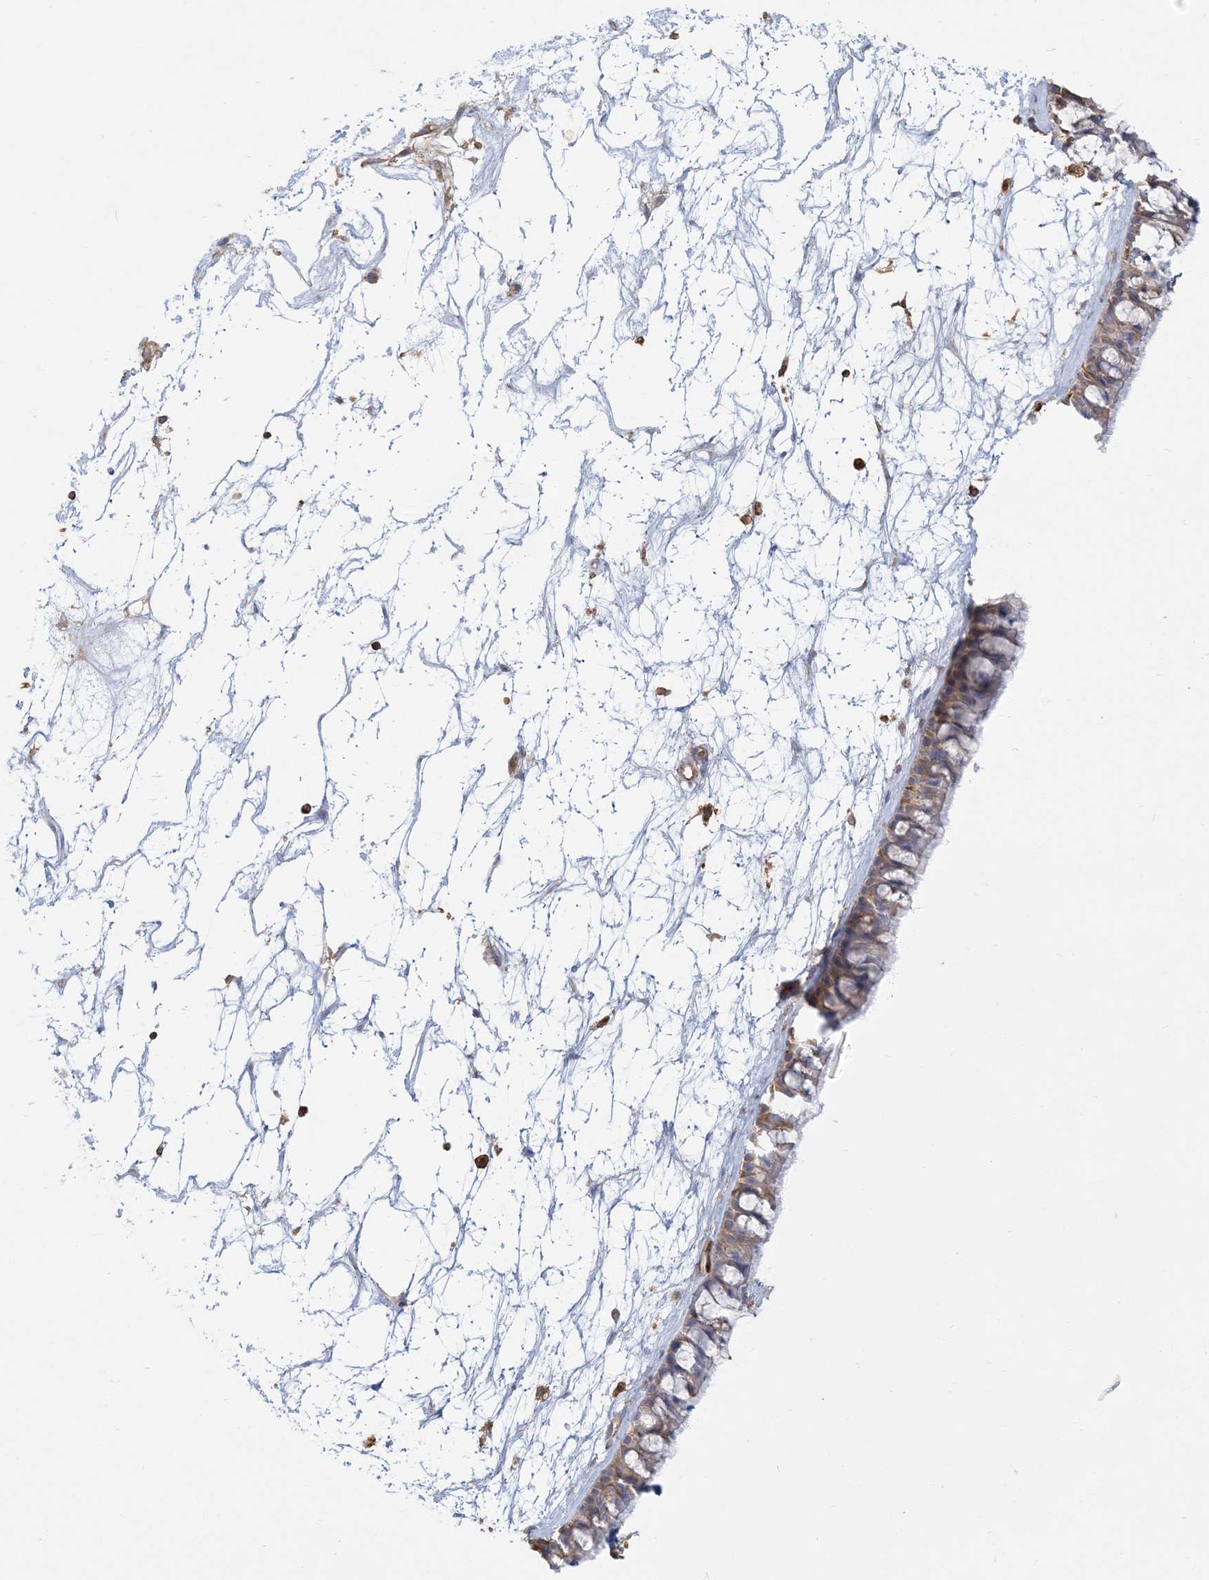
{"staining": {"intensity": "moderate", "quantity": "25%-75%", "location": "cytoplasmic/membranous"}, "tissue": "nasopharynx", "cell_type": "Respiratory epithelial cells", "image_type": "normal", "snomed": [{"axis": "morphology", "description": "Normal tissue, NOS"}, {"axis": "topography", "description": "Nasopharynx"}], "caption": "Normal nasopharynx demonstrates moderate cytoplasmic/membranous staining in about 25%-75% of respiratory epithelial cells The staining was performed using DAB, with brown indicating positive protein expression. Nuclei are stained blue with hematoxylin..", "gene": "ANKS1A", "patient": {"sex": "male", "age": 64}}